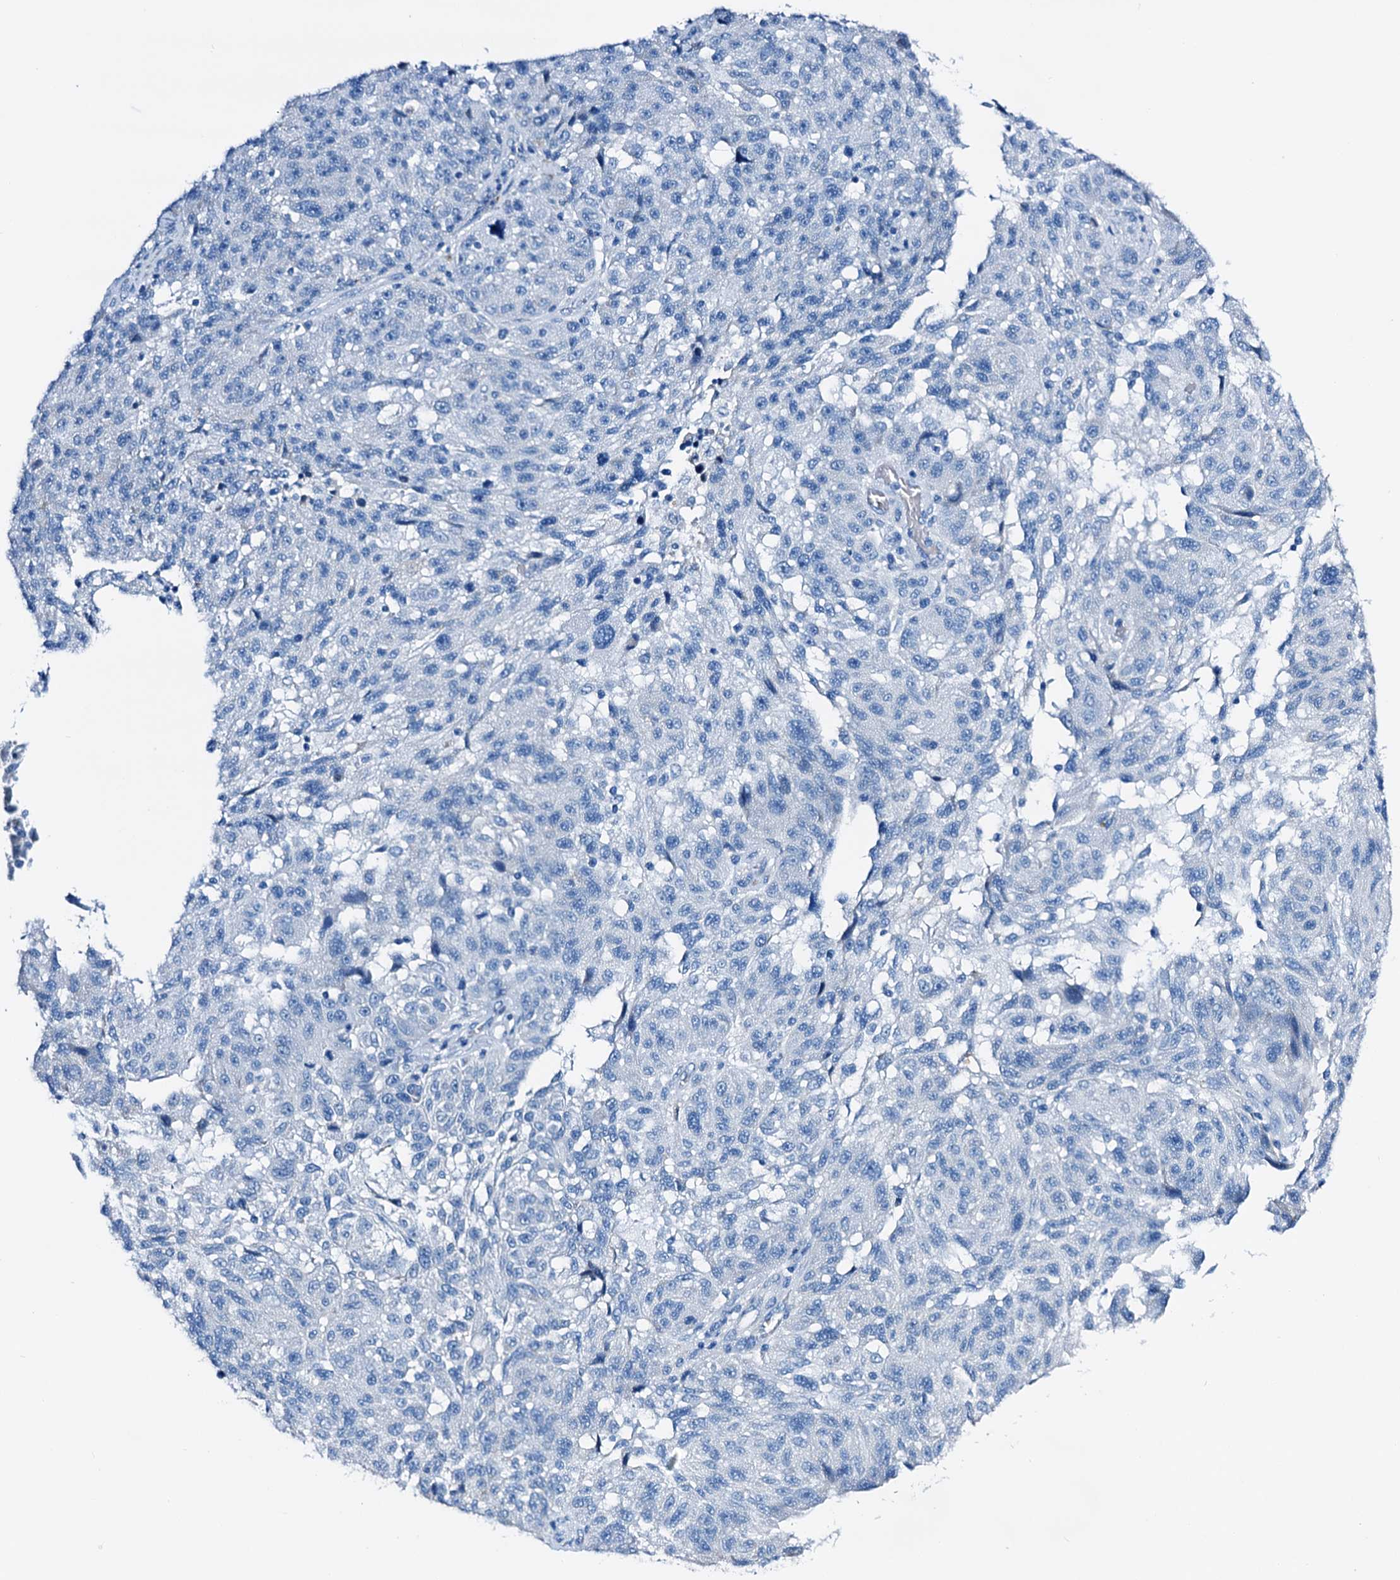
{"staining": {"intensity": "negative", "quantity": "none", "location": "none"}, "tissue": "melanoma", "cell_type": "Tumor cells", "image_type": "cancer", "snomed": [{"axis": "morphology", "description": "Malignant melanoma, NOS"}, {"axis": "topography", "description": "Skin"}], "caption": "This is an IHC photomicrograph of melanoma. There is no staining in tumor cells.", "gene": "C1QTNF4", "patient": {"sex": "male", "age": 53}}